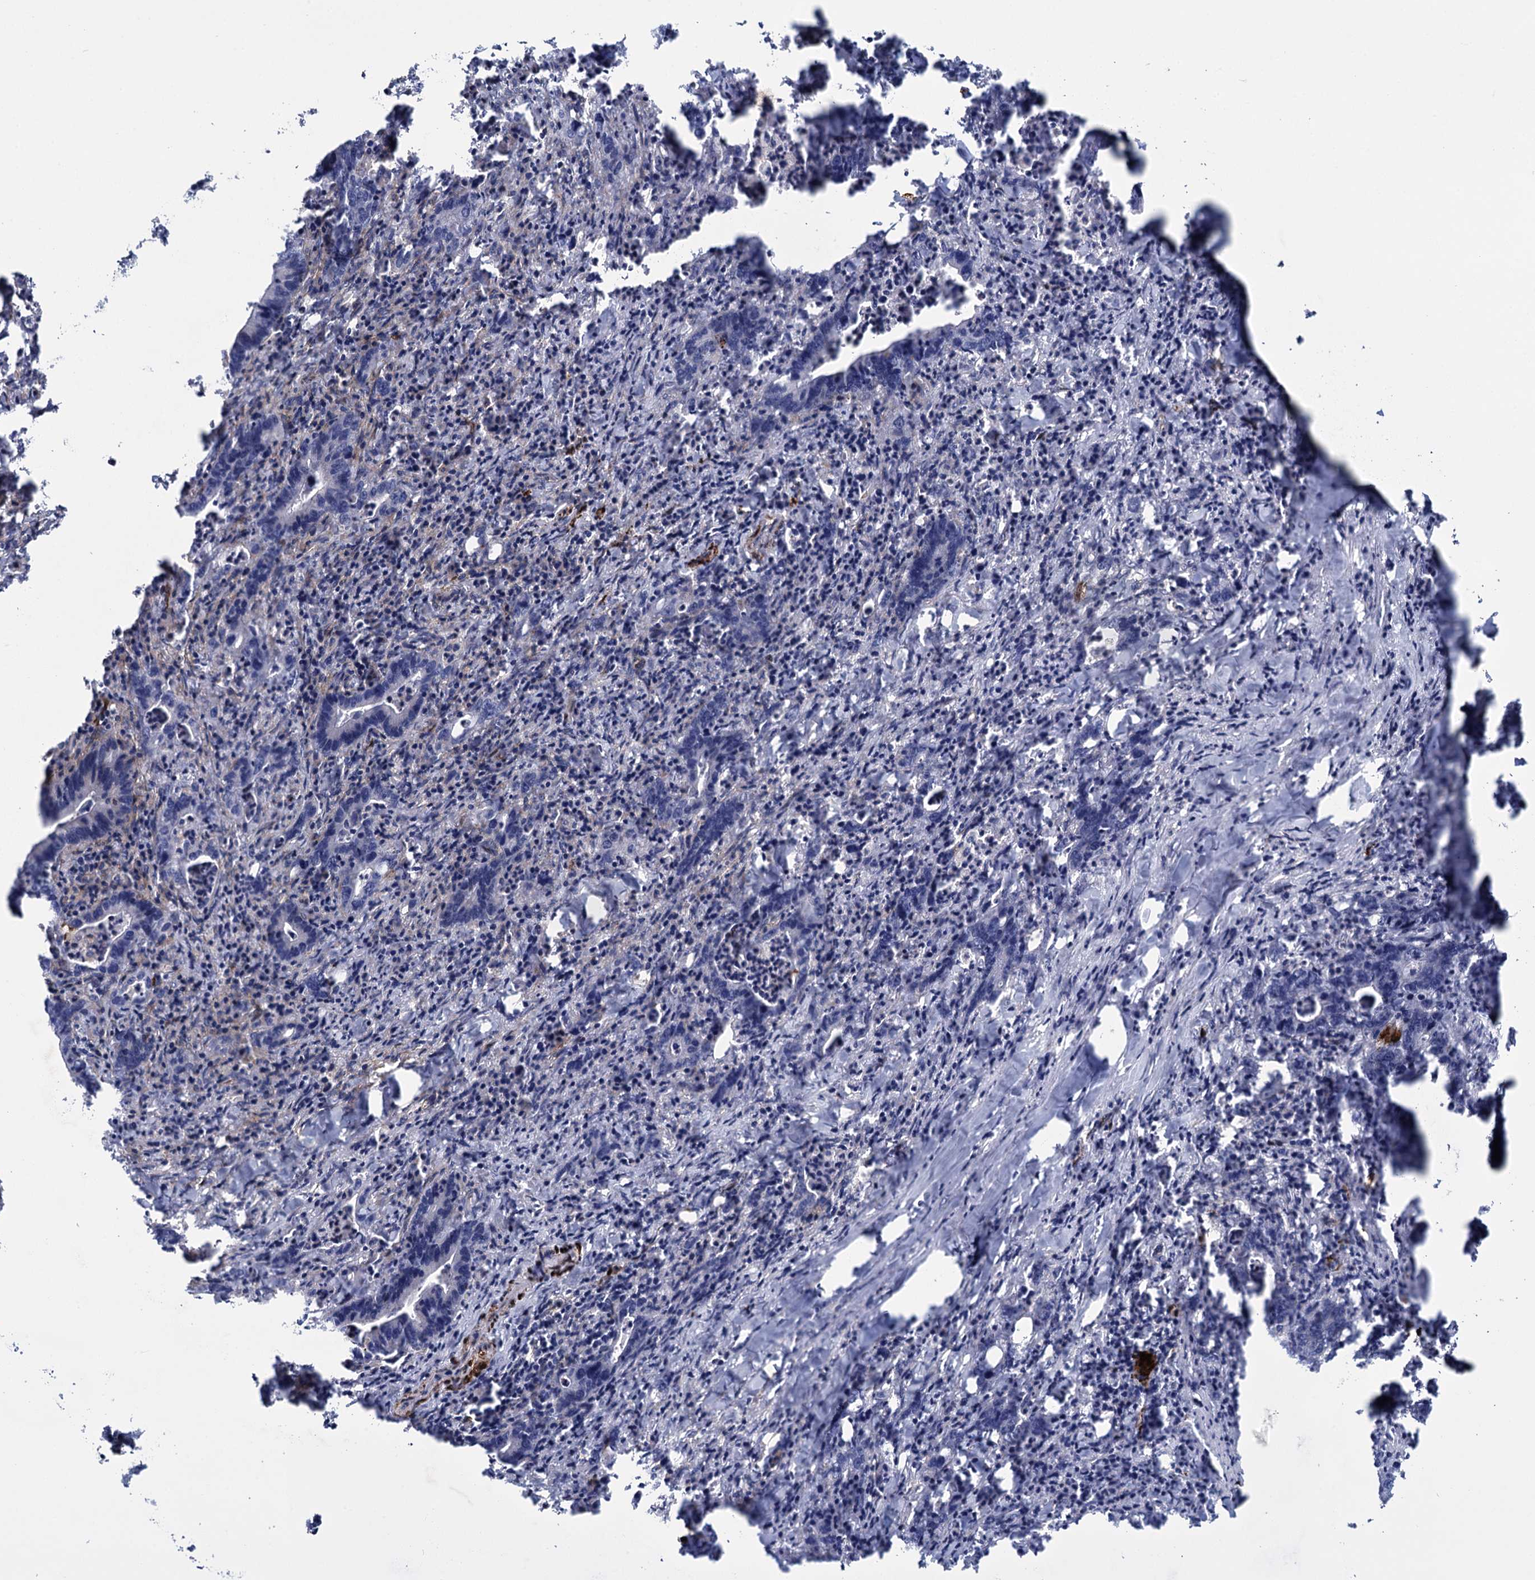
{"staining": {"intensity": "negative", "quantity": "none", "location": "none"}, "tissue": "colorectal cancer", "cell_type": "Tumor cells", "image_type": "cancer", "snomed": [{"axis": "morphology", "description": "Adenocarcinoma, NOS"}, {"axis": "topography", "description": "Colon"}], "caption": "IHC image of human colorectal cancer (adenocarcinoma) stained for a protein (brown), which exhibits no staining in tumor cells.", "gene": "SNCG", "patient": {"sex": "female", "age": 75}}